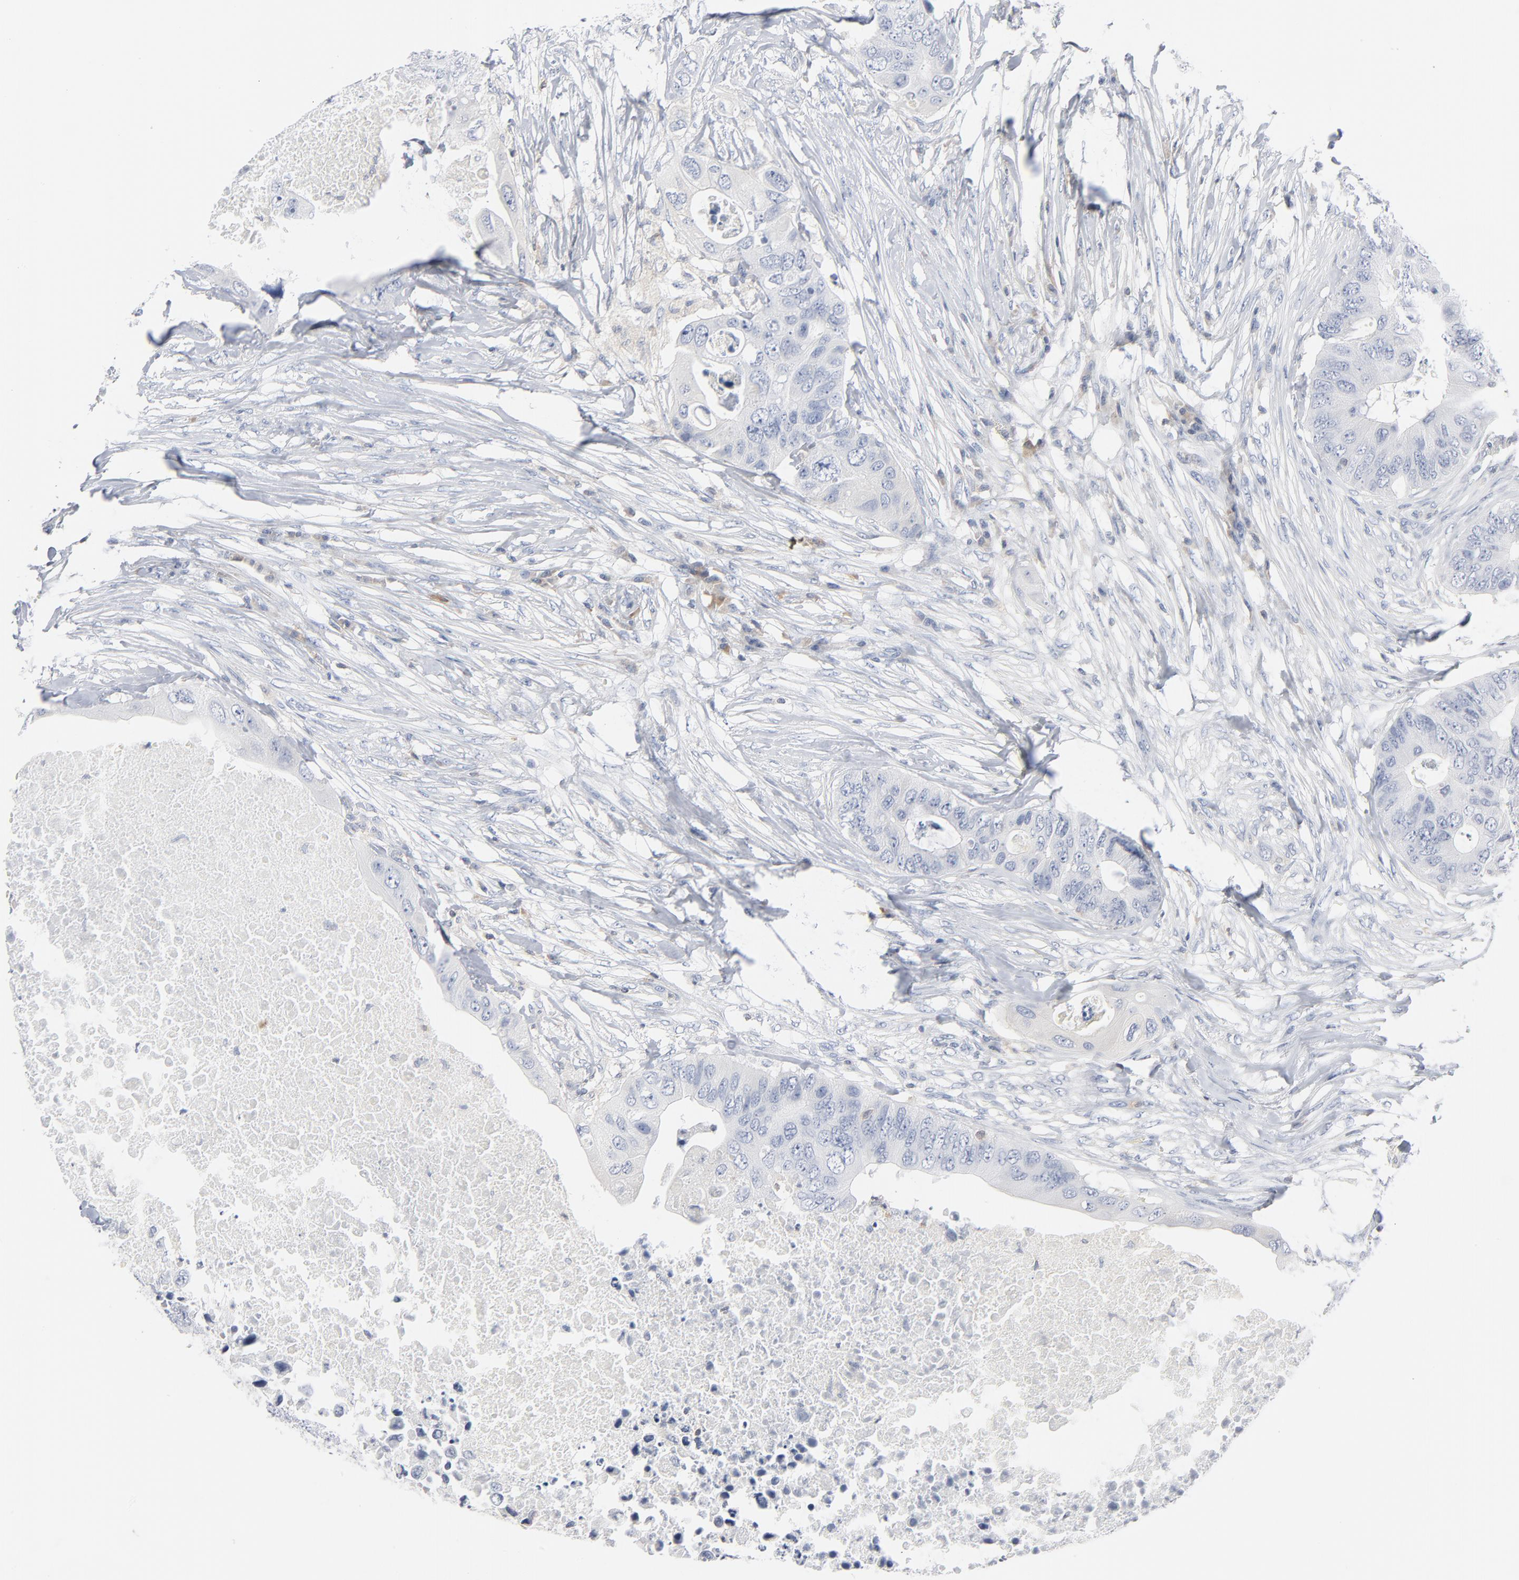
{"staining": {"intensity": "negative", "quantity": "none", "location": "none"}, "tissue": "colorectal cancer", "cell_type": "Tumor cells", "image_type": "cancer", "snomed": [{"axis": "morphology", "description": "Adenocarcinoma, NOS"}, {"axis": "topography", "description": "Colon"}], "caption": "This is a histopathology image of immunohistochemistry (IHC) staining of colorectal cancer, which shows no expression in tumor cells.", "gene": "PTK2B", "patient": {"sex": "male", "age": 71}}